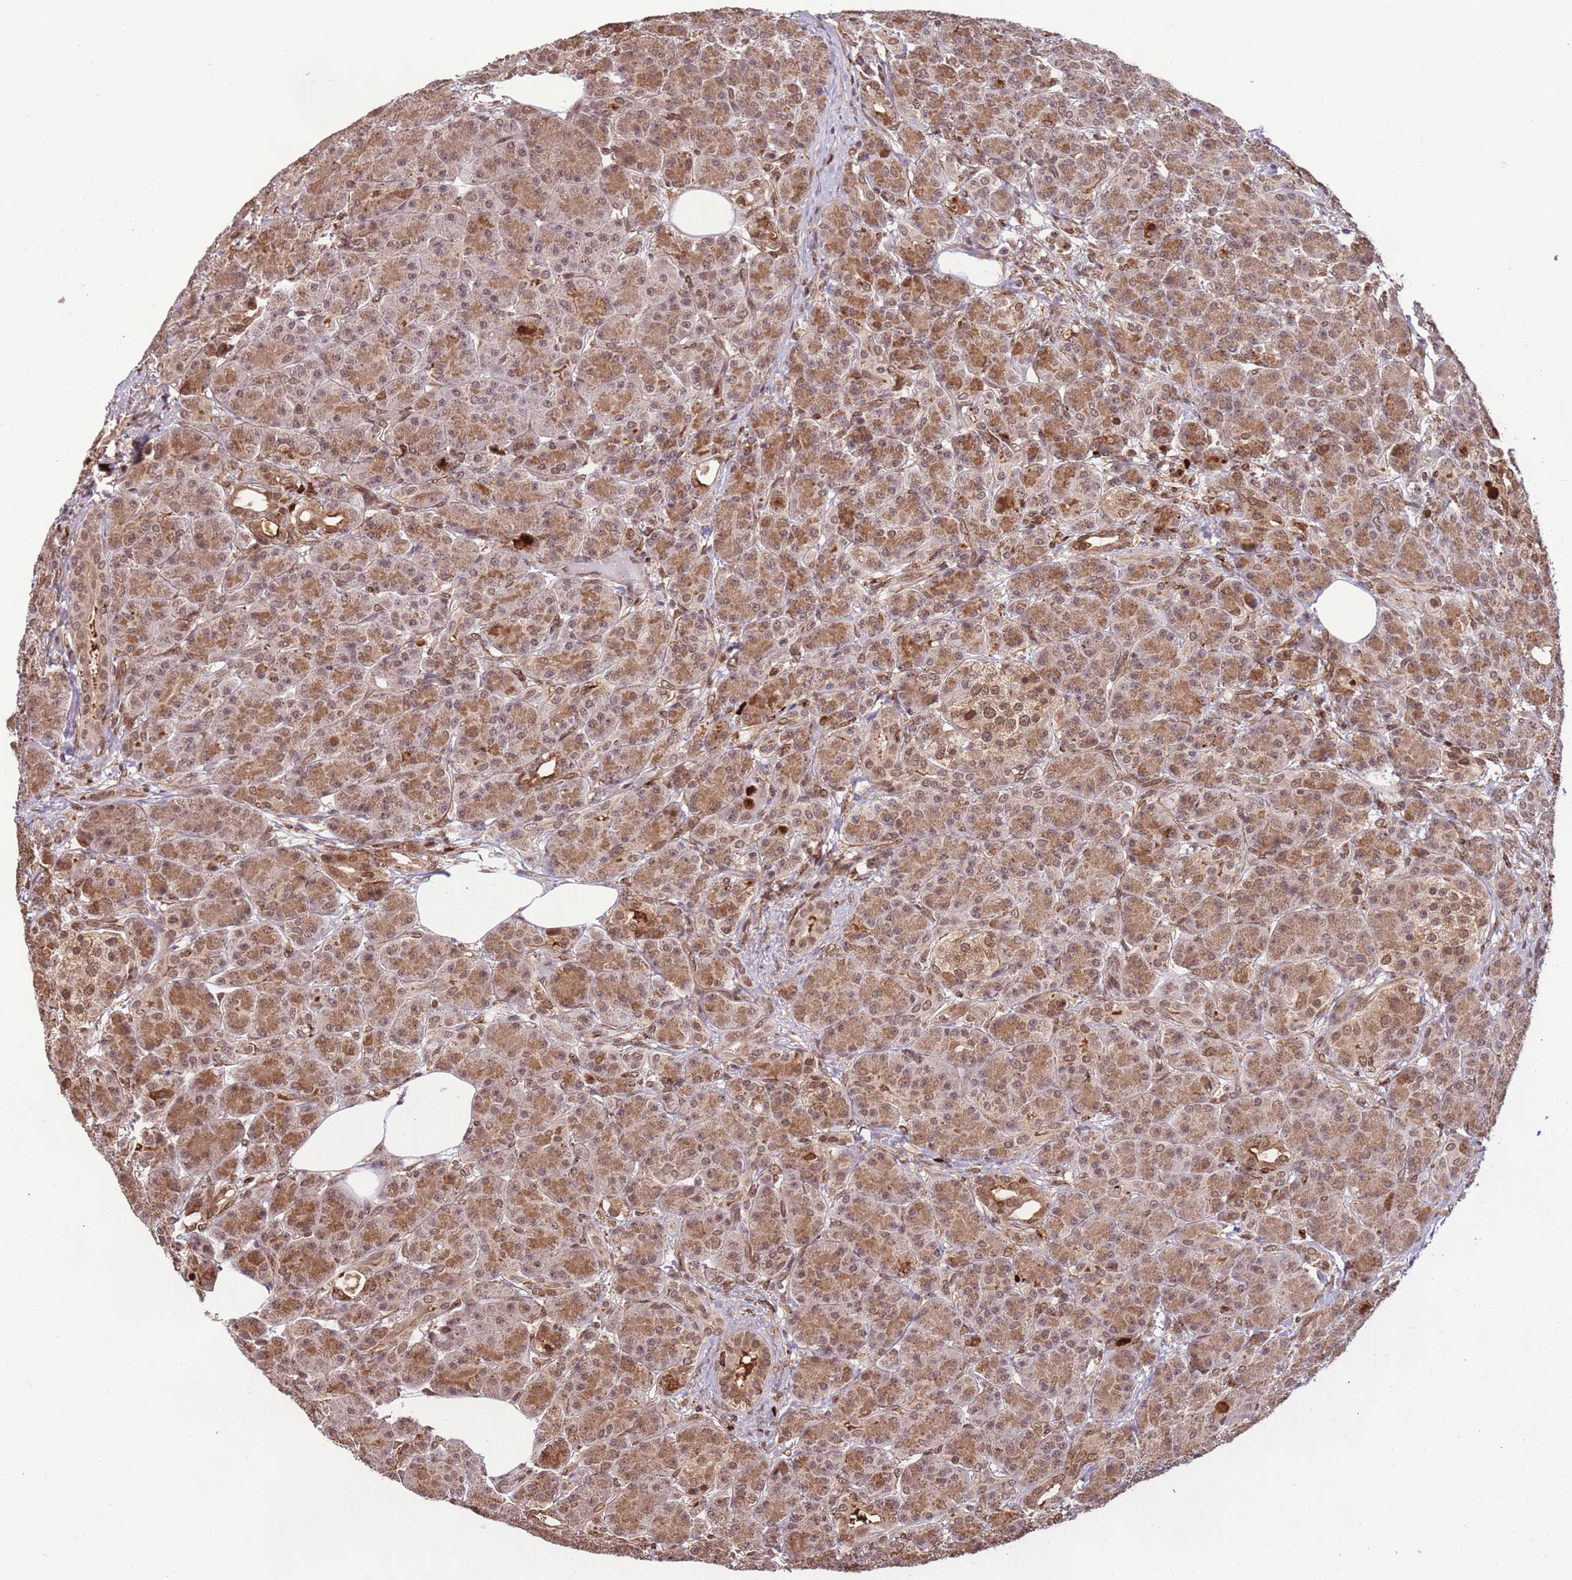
{"staining": {"intensity": "moderate", "quantity": ">75%", "location": "cytoplasmic/membranous,nuclear"}, "tissue": "pancreas", "cell_type": "Exocrine glandular cells", "image_type": "normal", "snomed": [{"axis": "morphology", "description": "Normal tissue, NOS"}, {"axis": "topography", "description": "Pancreas"}], "caption": "Protein expression analysis of normal pancreas displays moderate cytoplasmic/membranous,nuclear staining in approximately >75% of exocrine glandular cells.", "gene": "CEP170", "patient": {"sex": "male", "age": 63}}